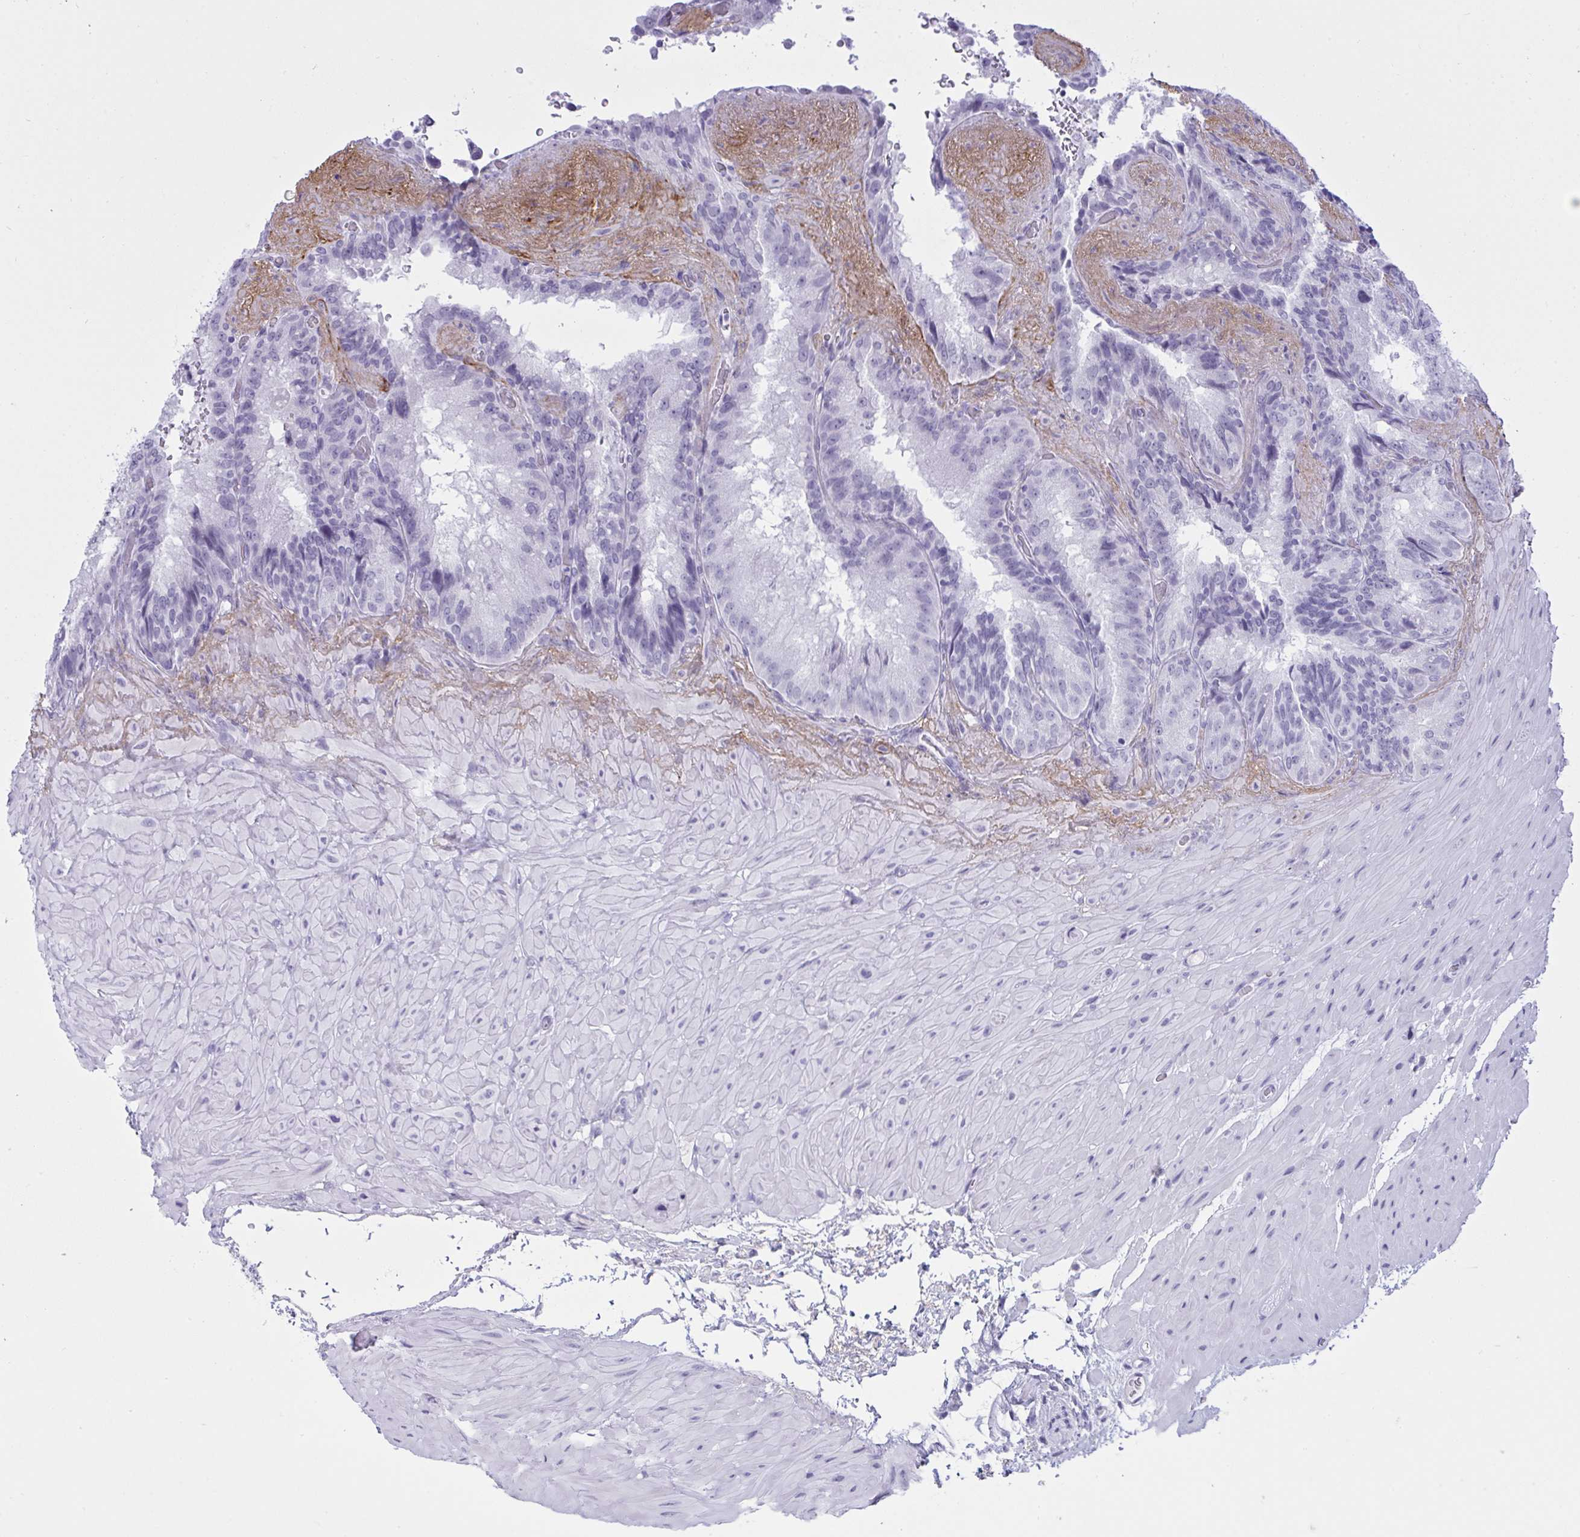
{"staining": {"intensity": "negative", "quantity": "none", "location": "none"}, "tissue": "seminal vesicle", "cell_type": "Glandular cells", "image_type": "normal", "snomed": [{"axis": "morphology", "description": "Normal tissue, NOS"}, {"axis": "topography", "description": "Seminal veicle"}], "caption": "Immunohistochemistry of normal human seminal vesicle shows no staining in glandular cells.", "gene": "ELN", "patient": {"sex": "male", "age": 60}}